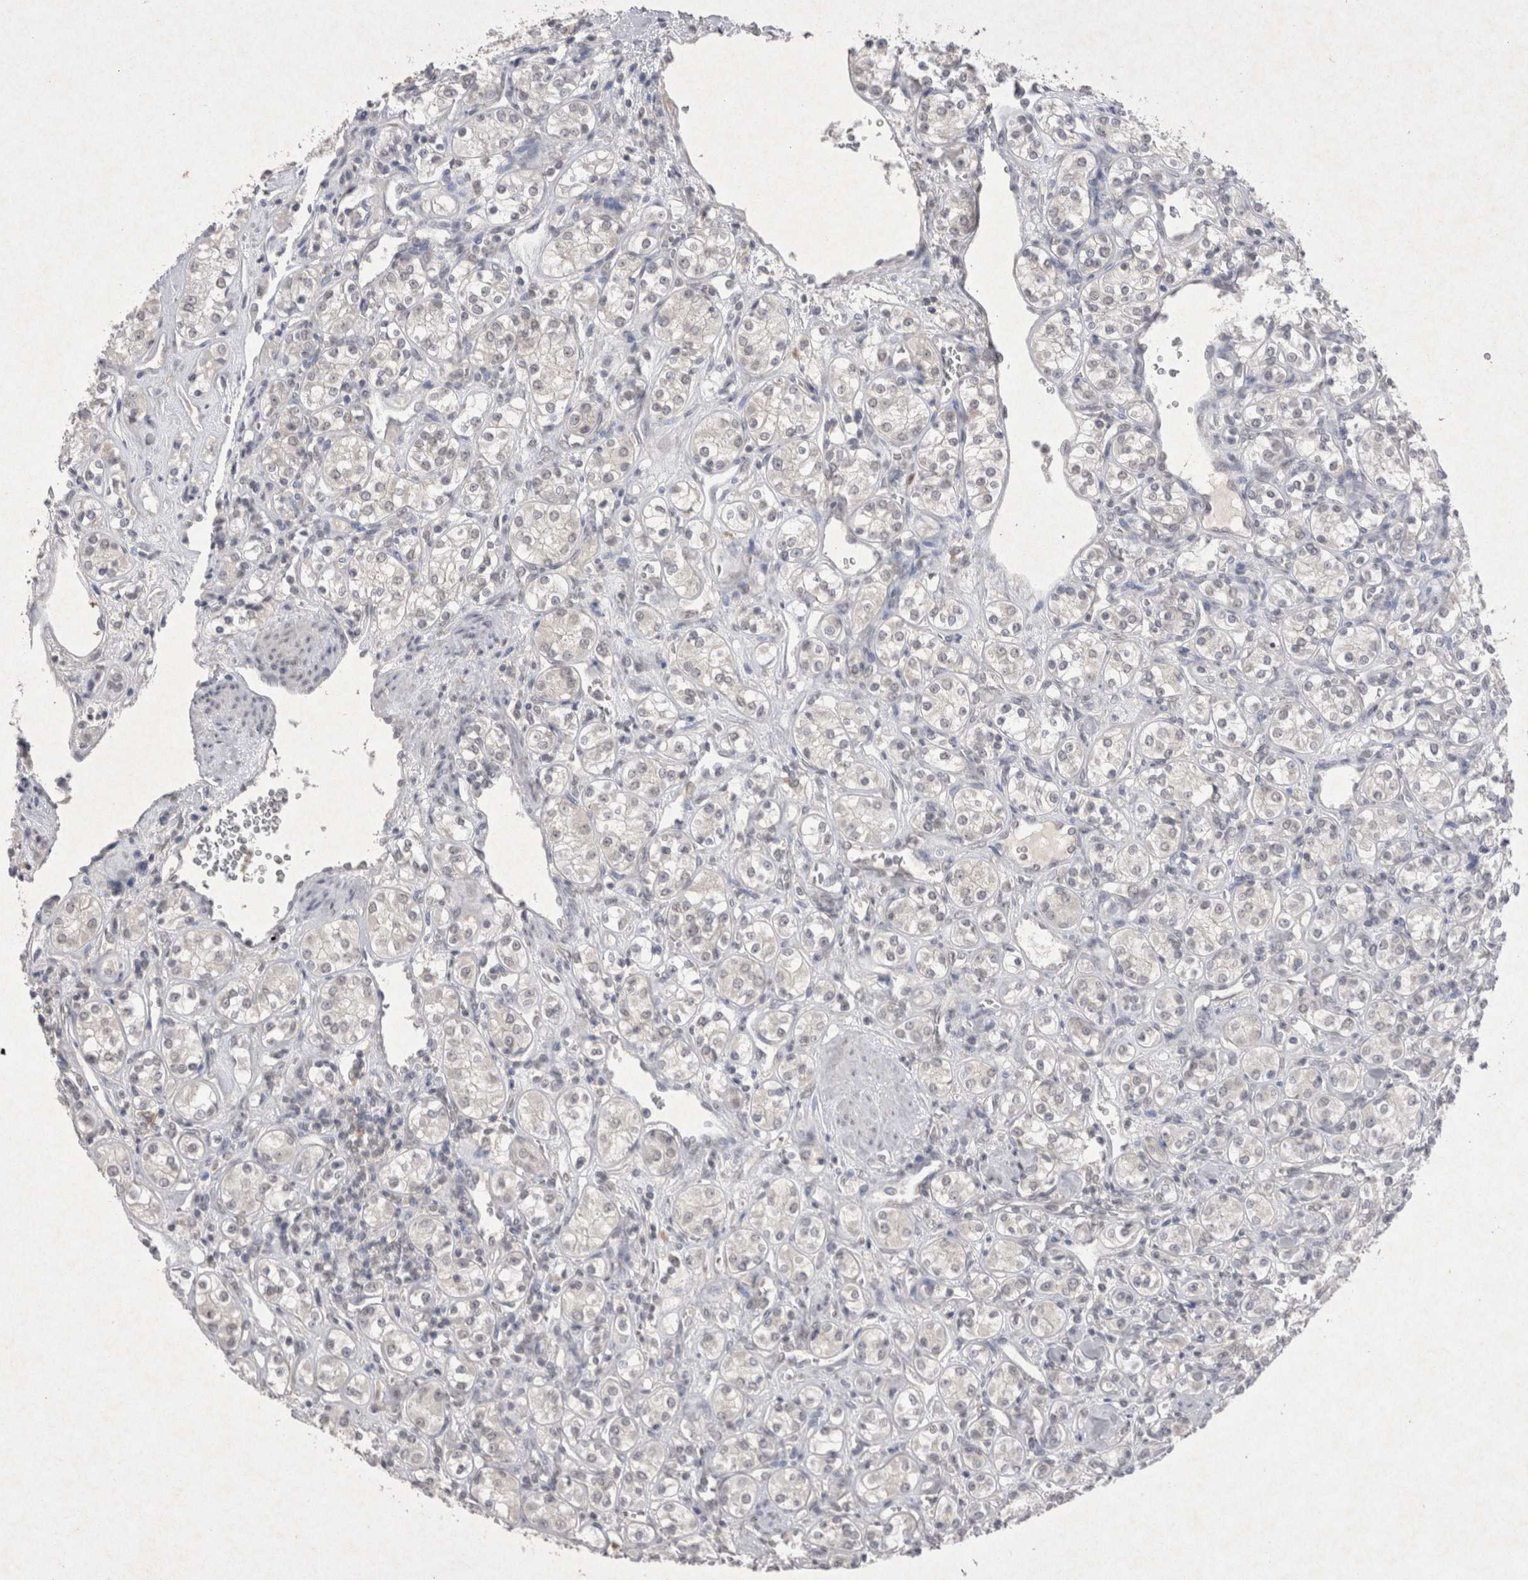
{"staining": {"intensity": "negative", "quantity": "none", "location": "none"}, "tissue": "renal cancer", "cell_type": "Tumor cells", "image_type": "cancer", "snomed": [{"axis": "morphology", "description": "Adenocarcinoma, NOS"}, {"axis": "topography", "description": "Kidney"}], "caption": "Protein analysis of renal cancer (adenocarcinoma) displays no significant expression in tumor cells.", "gene": "LYVE1", "patient": {"sex": "male", "age": 77}}